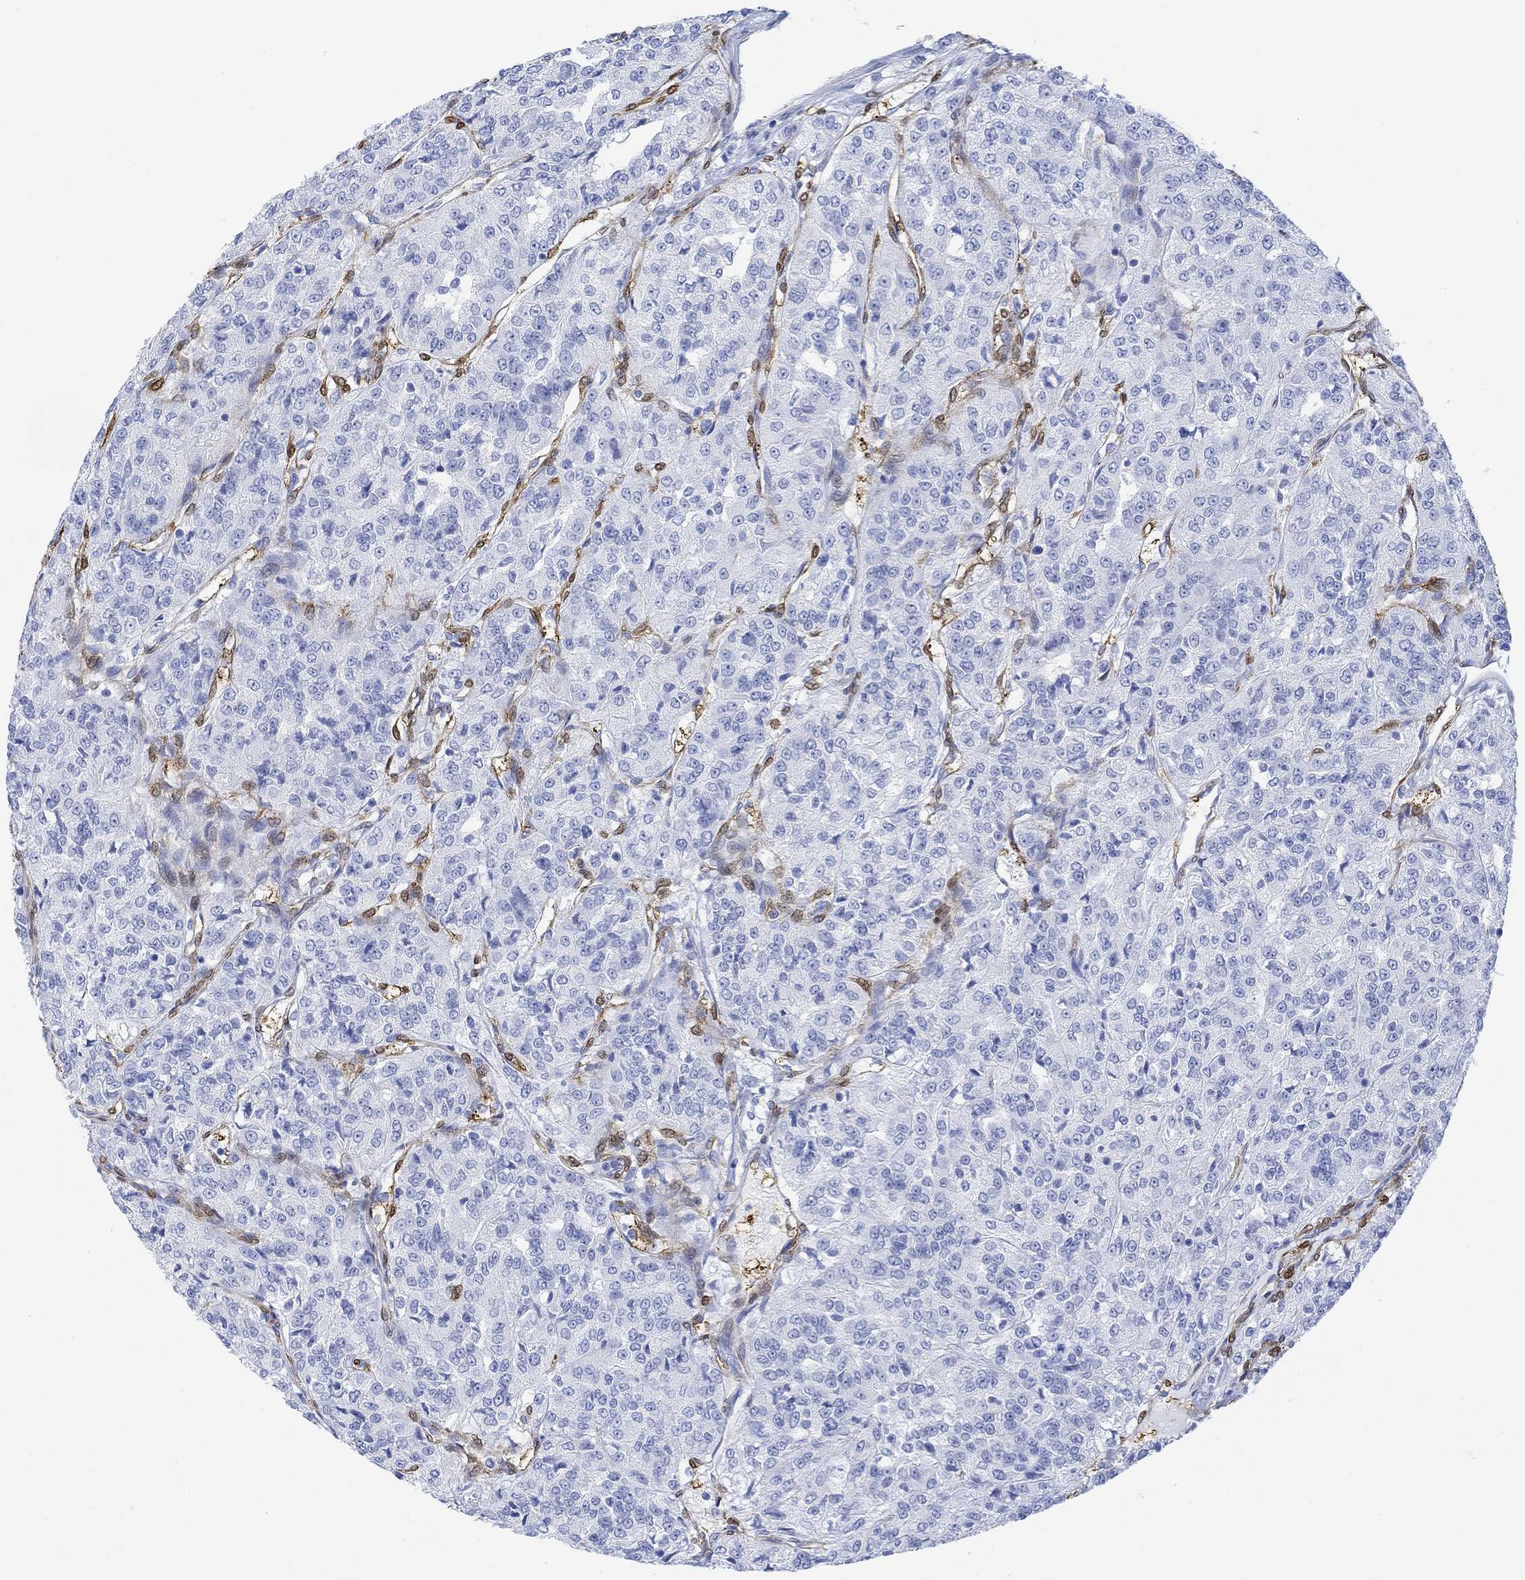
{"staining": {"intensity": "negative", "quantity": "none", "location": "none"}, "tissue": "renal cancer", "cell_type": "Tumor cells", "image_type": "cancer", "snomed": [{"axis": "morphology", "description": "Adenocarcinoma, NOS"}, {"axis": "topography", "description": "Kidney"}], "caption": "There is no significant staining in tumor cells of renal adenocarcinoma.", "gene": "TPPP3", "patient": {"sex": "female", "age": 63}}